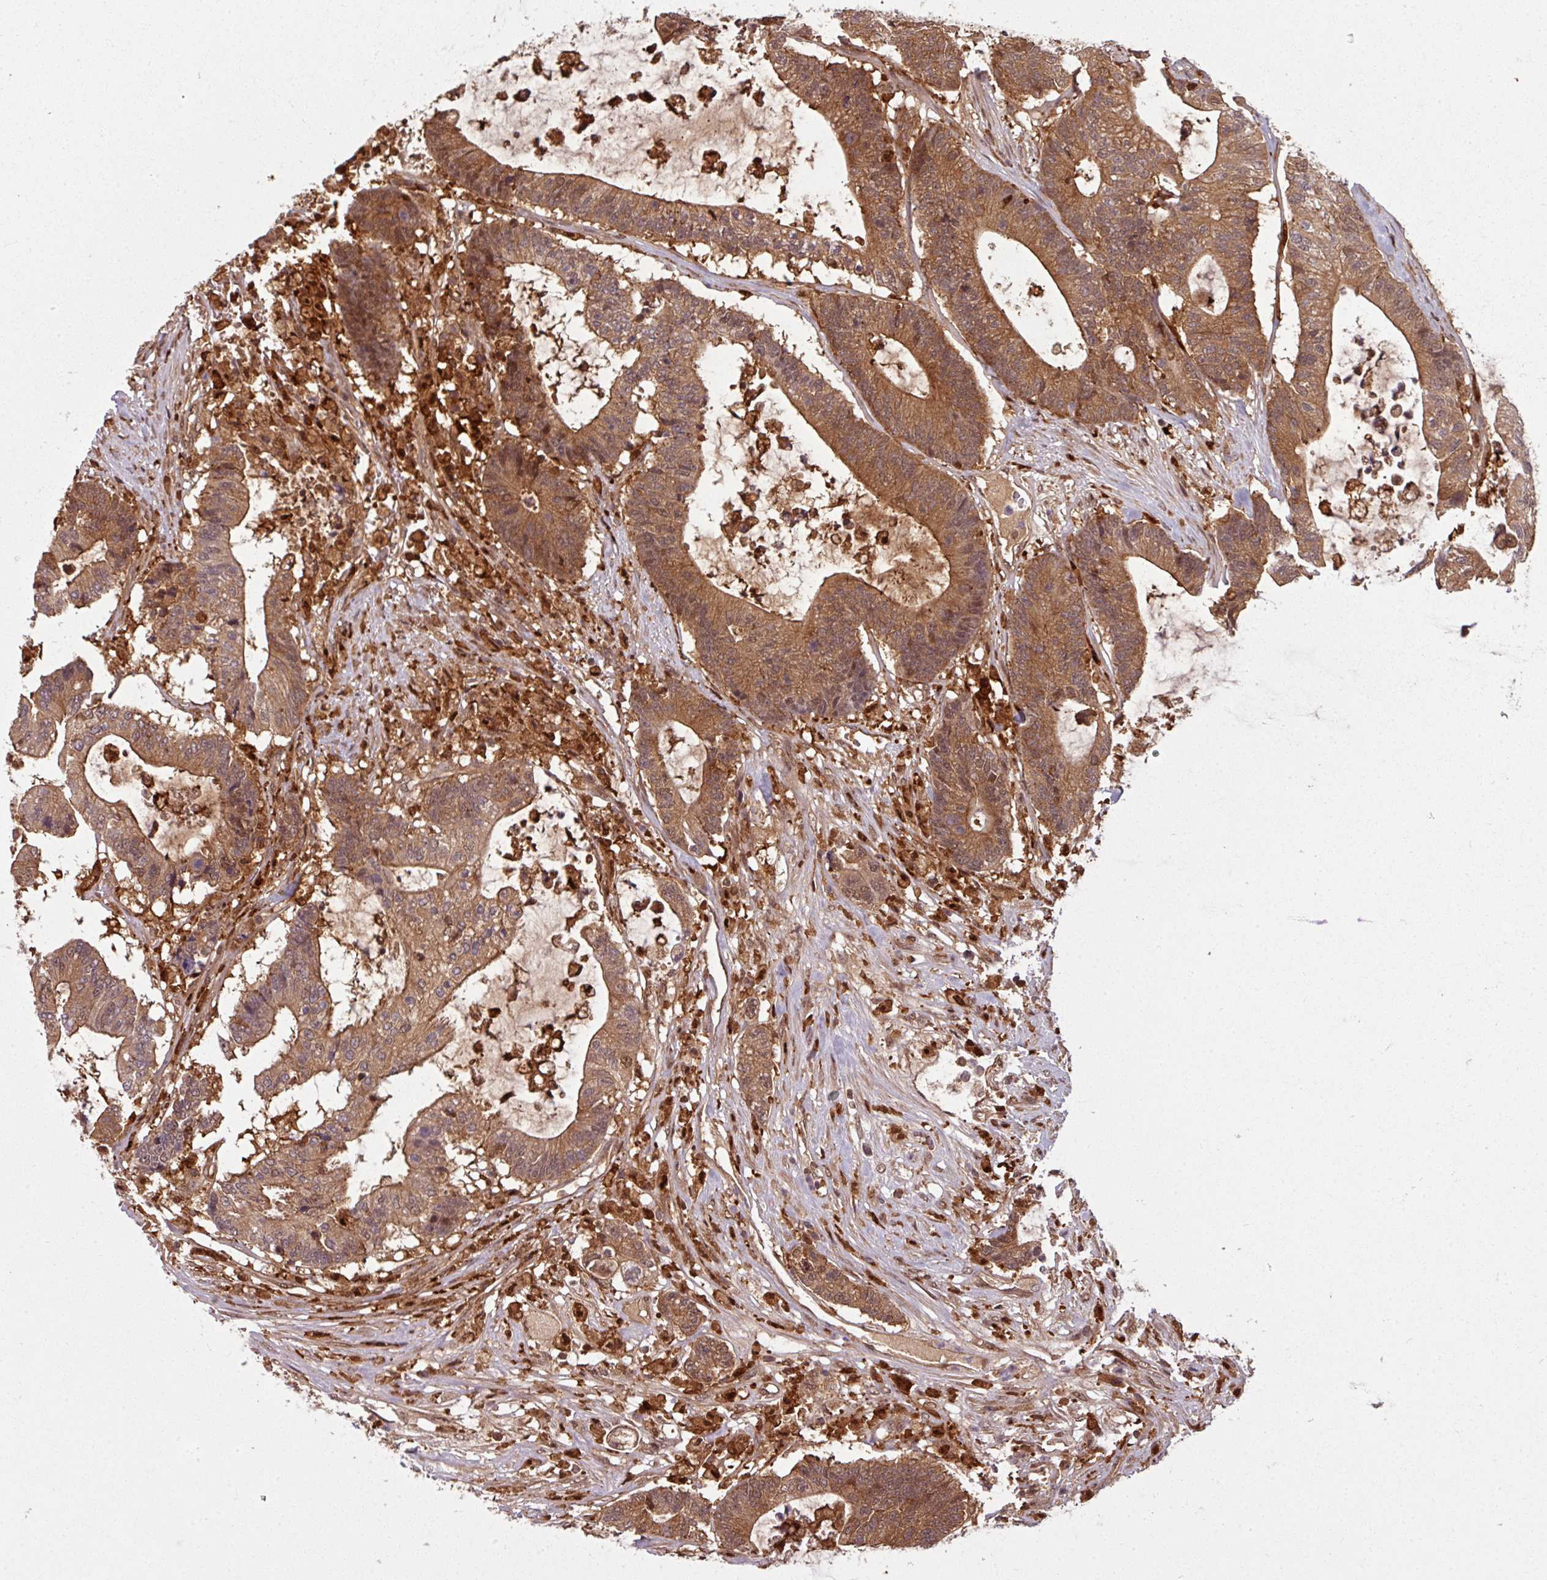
{"staining": {"intensity": "moderate", "quantity": ">75%", "location": "cytoplasmic/membranous,nuclear"}, "tissue": "colorectal cancer", "cell_type": "Tumor cells", "image_type": "cancer", "snomed": [{"axis": "morphology", "description": "Adenocarcinoma, NOS"}, {"axis": "topography", "description": "Colon"}], "caption": "Immunohistochemistry (IHC) (DAB) staining of human adenocarcinoma (colorectal) shows moderate cytoplasmic/membranous and nuclear protein staining in about >75% of tumor cells. (DAB (3,3'-diaminobenzidine) = brown stain, brightfield microscopy at high magnification).", "gene": "KCTD11", "patient": {"sex": "female", "age": 84}}